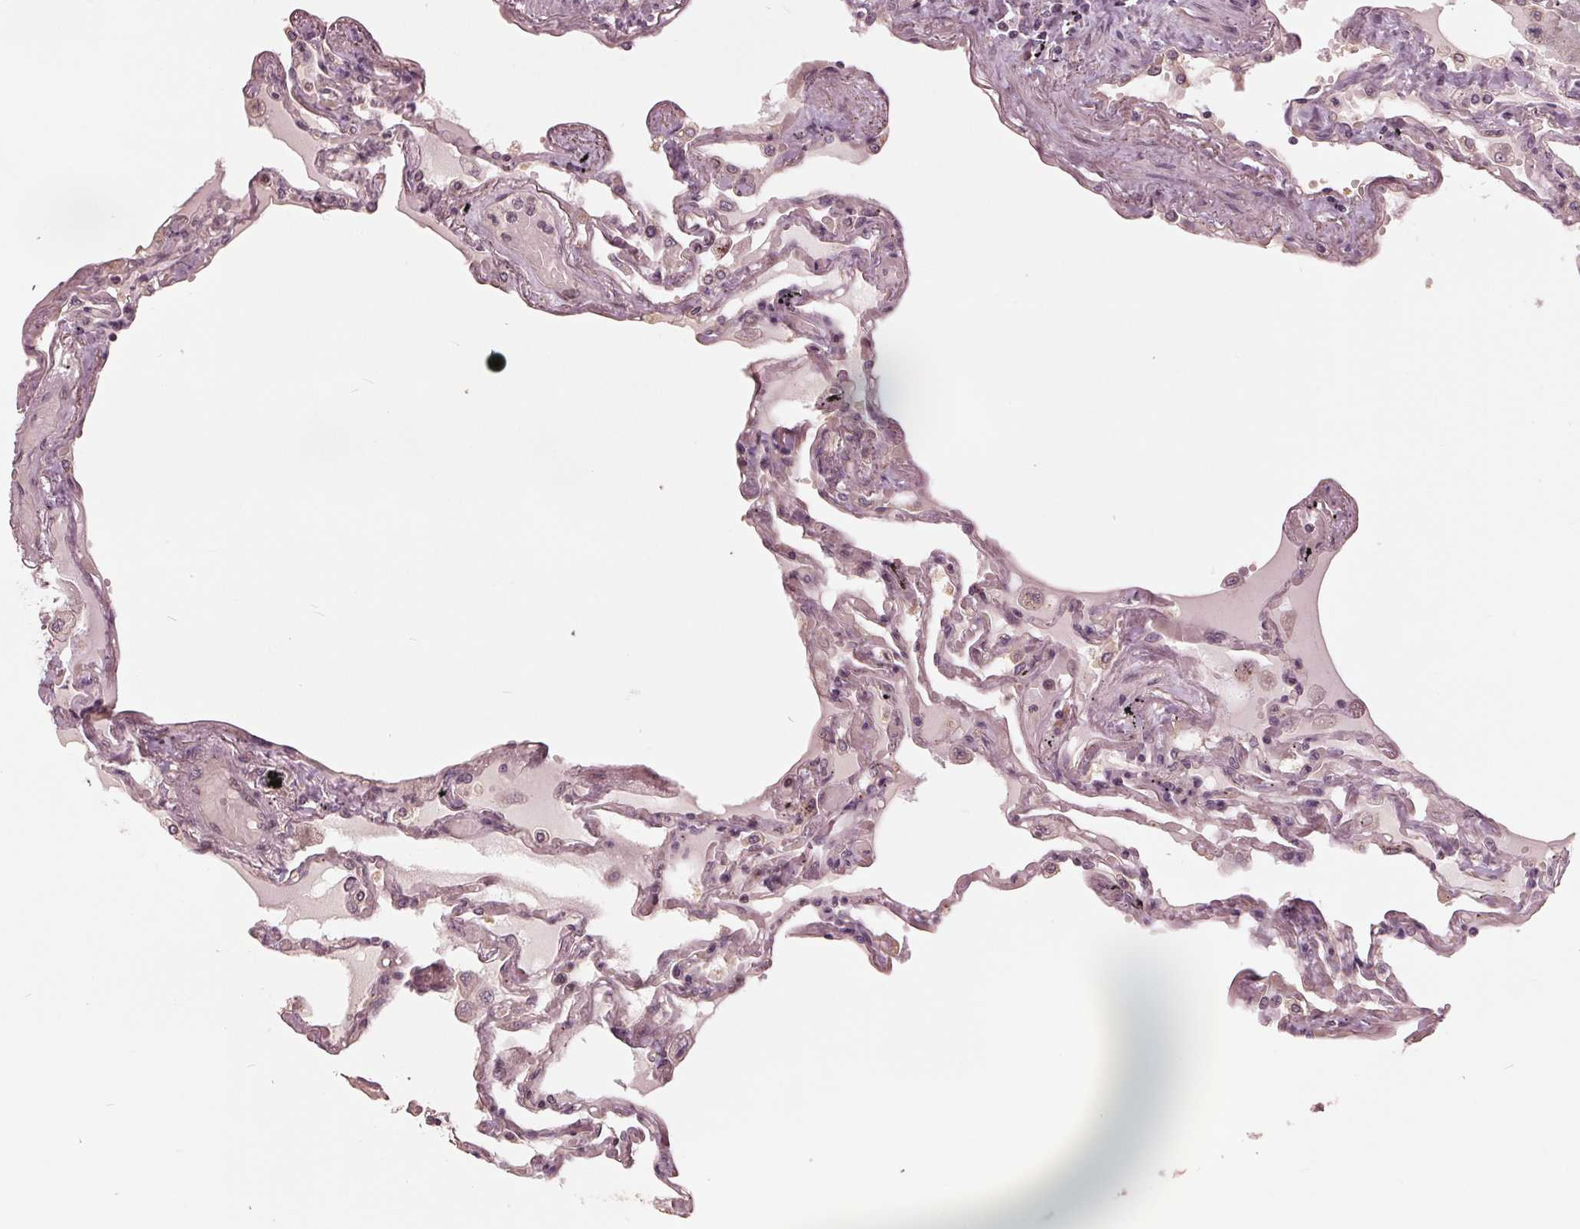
{"staining": {"intensity": "moderate", "quantity": "<25%", "location": "cytoplasmic/membranous,nuclear"}, "tissue": "lung", "cell_type": "Alveolar cells", "image_type": "normal", "snomed": [{"axis": "morphology", "description": "Normal tissue, NOS"}, {"axis": "morphology", "description": "Adenocarcinoma, NOS"}, {"axis": "topography", "description": "Cartilage tissue"}, {"axis": "topography", "description": "Lung"}], "caption": "Protein expression analysis of unremarkable human lung reveals moderate cytoplasmic/membranous,nuclear expression in approximately <25% of alveolar cells.", "gene": "ZNF471", "patient": {"sex": "female", "age": 67}}